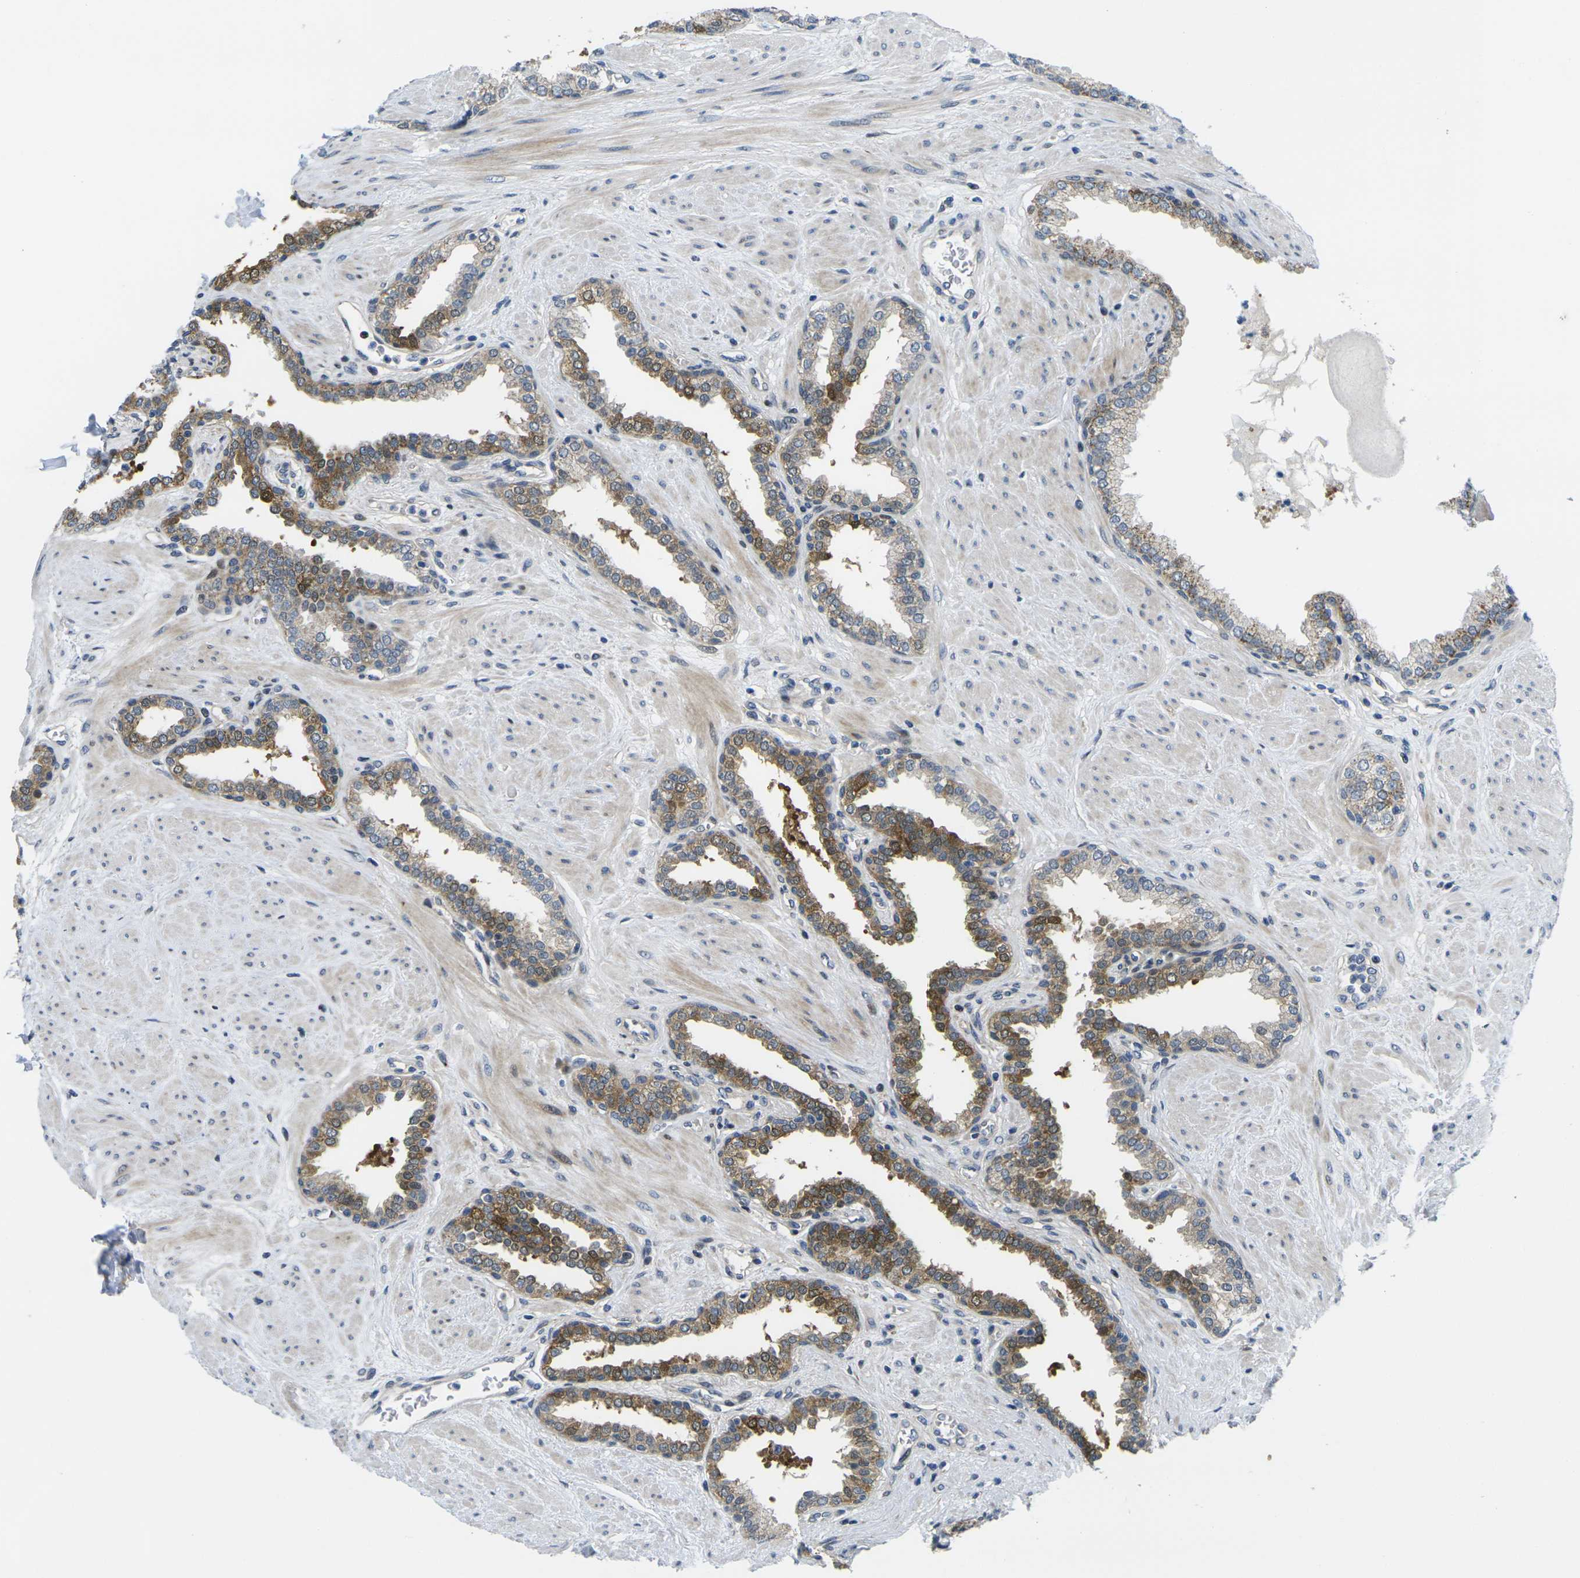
{"staining": {"intensity": "moderate", "quantity": "25%-75%", "location": "cytoplasmic/membranous"}, "tissue": "prostate", "cell_type": "Glandular cells", "image_type": "normal", "snomed": [{"axis": "morphology", "description": "Normal tissue, NOS"}, {"axis": "topography", "description": "Prostate"}], "caption": "Protein expression analysis of unremarkable human prostate reveals moderate cytoplasmic/membranous positivity in about 25%-75% of glandular cells.", "gene": "ROBO2", "patient": {"sex": "male", "age": 51}}